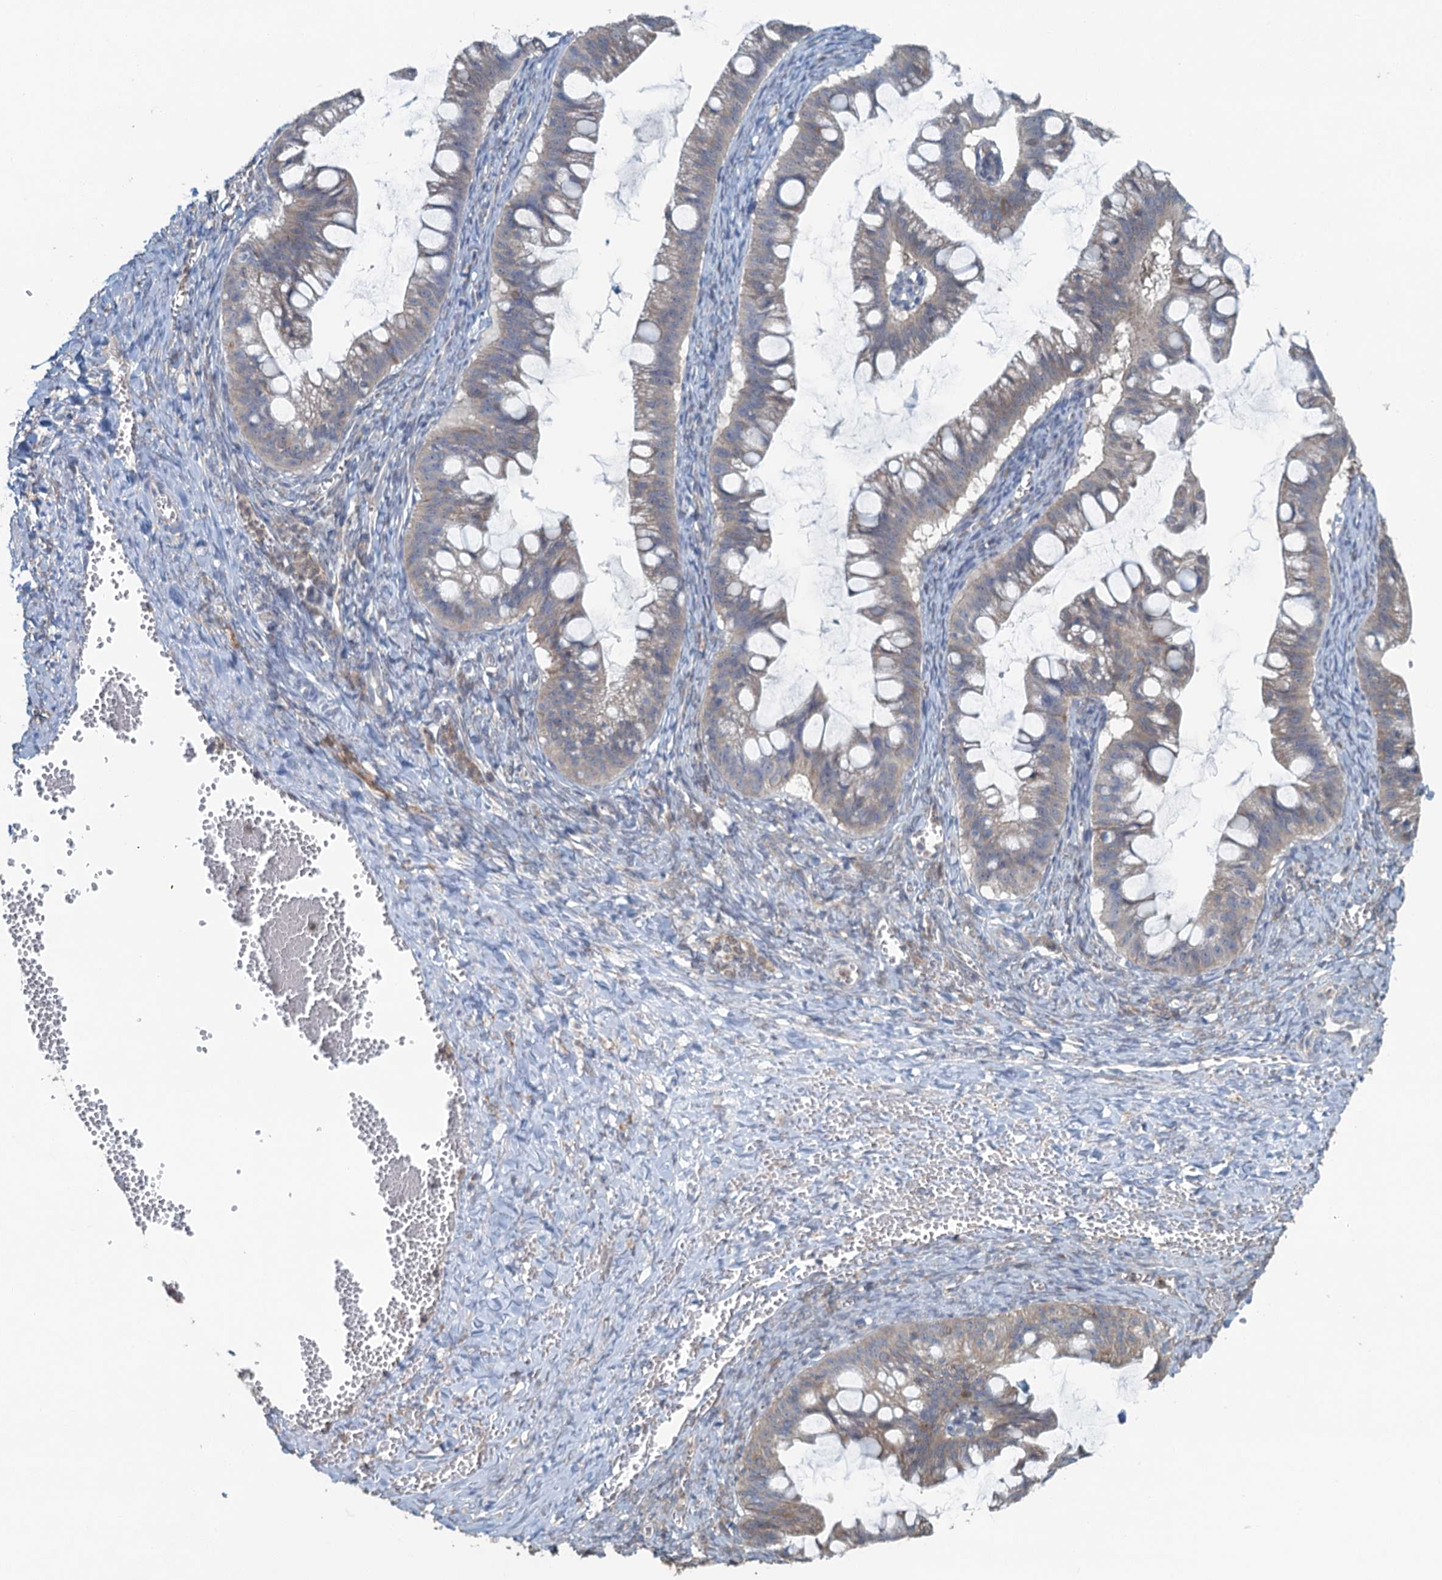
{"staining": {"intensity": "weak", "quantity": "25%-75%", "location": "cytoplasmic/membranous"}, "tissue": "ovarian cancer", "cell_type": "Tumor cells", "image_type": "cancer", "snomed": [{"axis": "morphology", "description": "Cystadenocarcinoma, mucinous, NOS"}, {"axis": "topography", "description": "Ovary"}], "caption": "An immunohistochemistry (IHC) image of neoplastic tissue is shown. Protein staining in brown shows weak cytoplasmic/membranous positivity in mucinous cystadenocarcinoma (ovarian) within tumor cells. Using DAB (brown) and hematoxylin (blue) stains, captured at high magnification using brightfield microscopy.", "gene": "TEX35", "patient": {"sex": "female", "age": 73}}